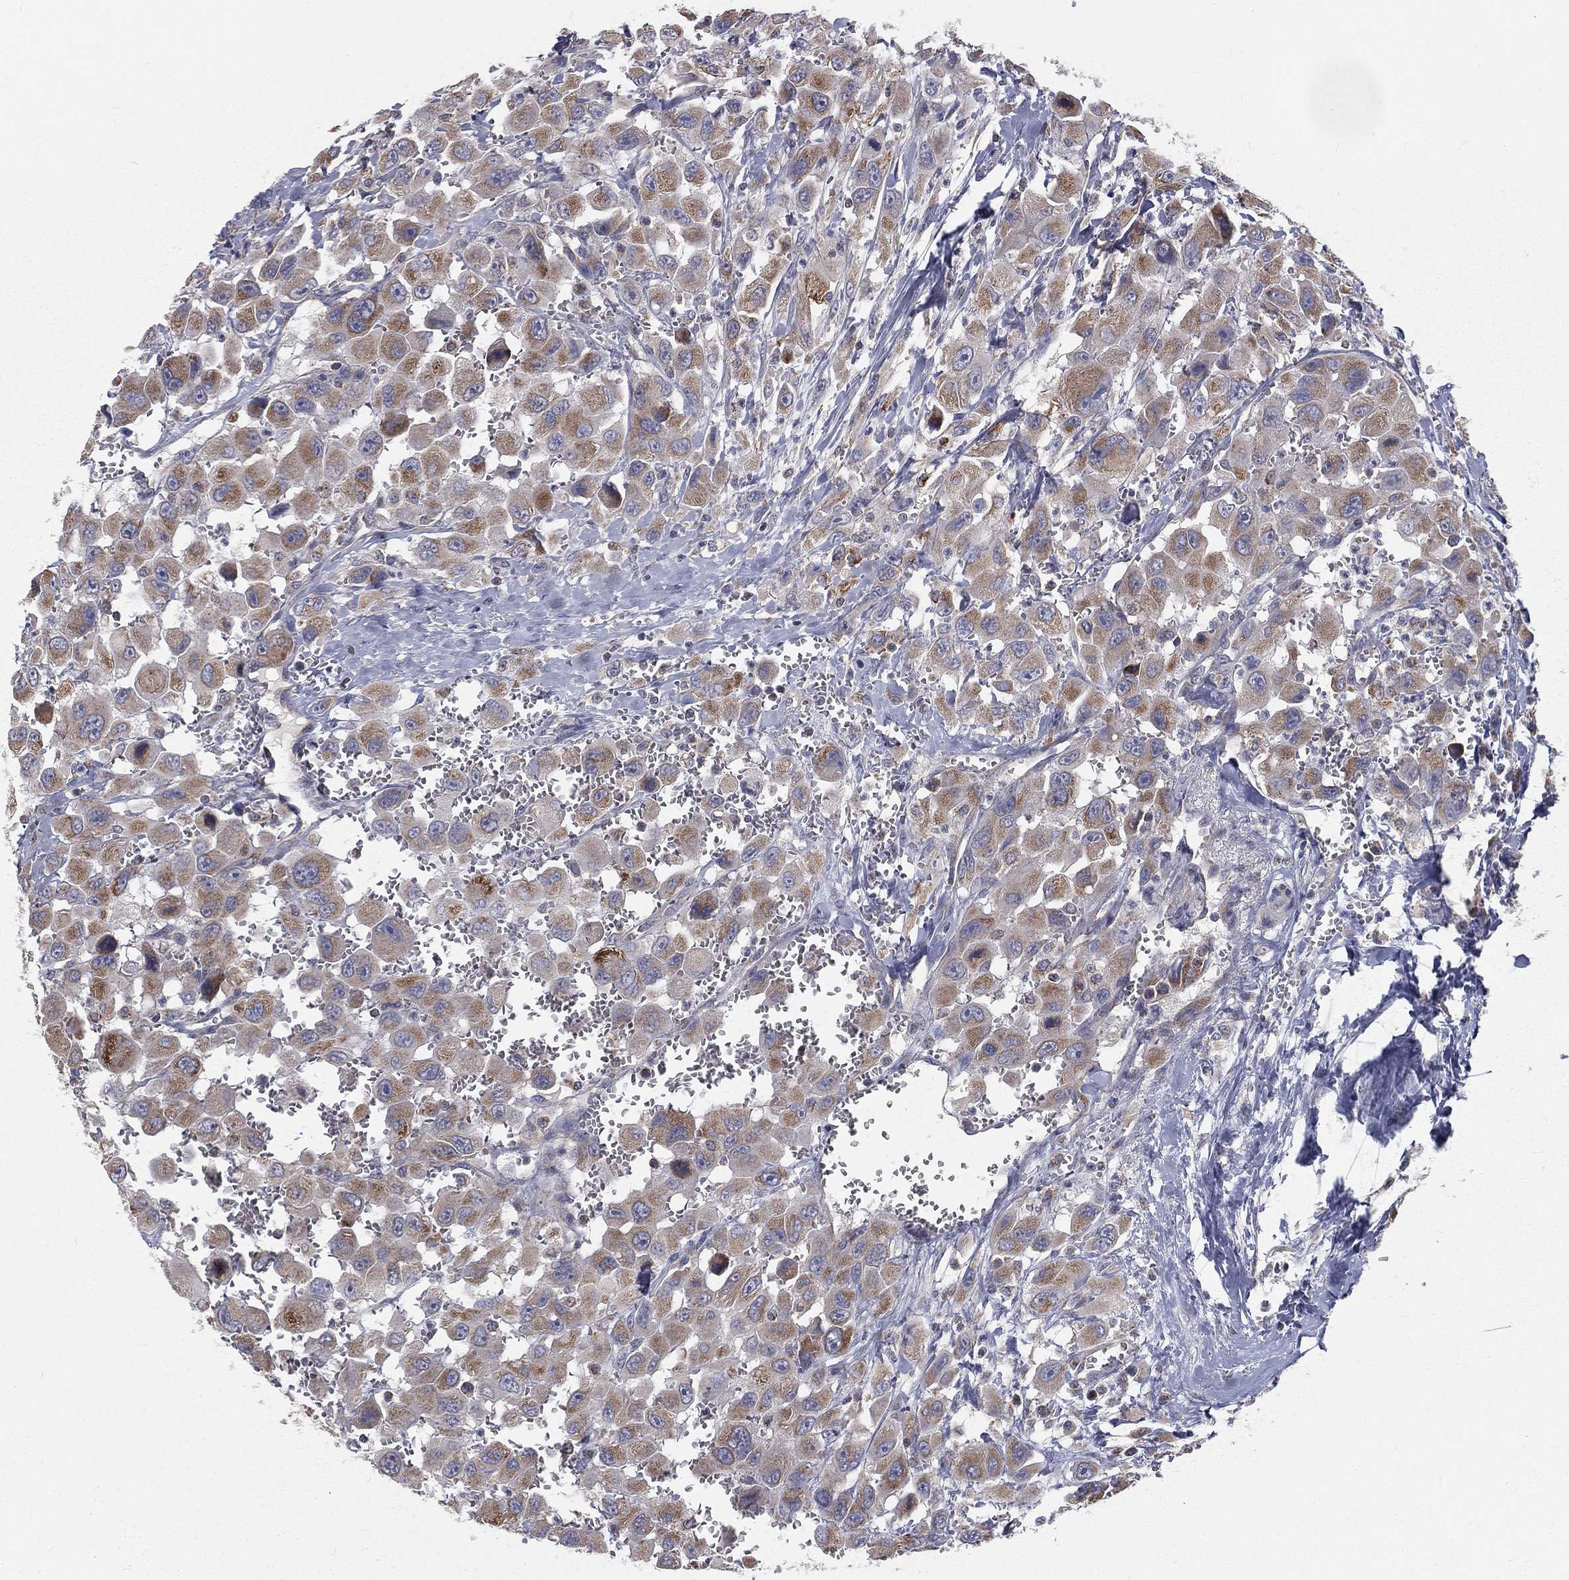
{"staining": {"intensity": "moderate", "quantity": "25%-75%", "location": "cytoplasmic/membranous"}, "tissue": "head and neck cancer", "cell_type": "Tumor cells", "image_type": "cancer", "snomed": [{"axis": "morphology", "description": "Squamous cell carcinoma, NOS"}, {"axis": "morphology", "description": "Squamous cell carcinoma, metastatic, NOS"}, {"axis": "topography", "description": "Oral tissue"}, {"axis": "topography", "description": "Head-Neck"}], "caption": "Head and neck cancer stained with a brown dye exhibits moderate cytoplasmic/membranous positive positivity in approximately 25%-75% of tumor cells.", "gene": "HADH", "patient": {"sex": "female", "age": 85}}